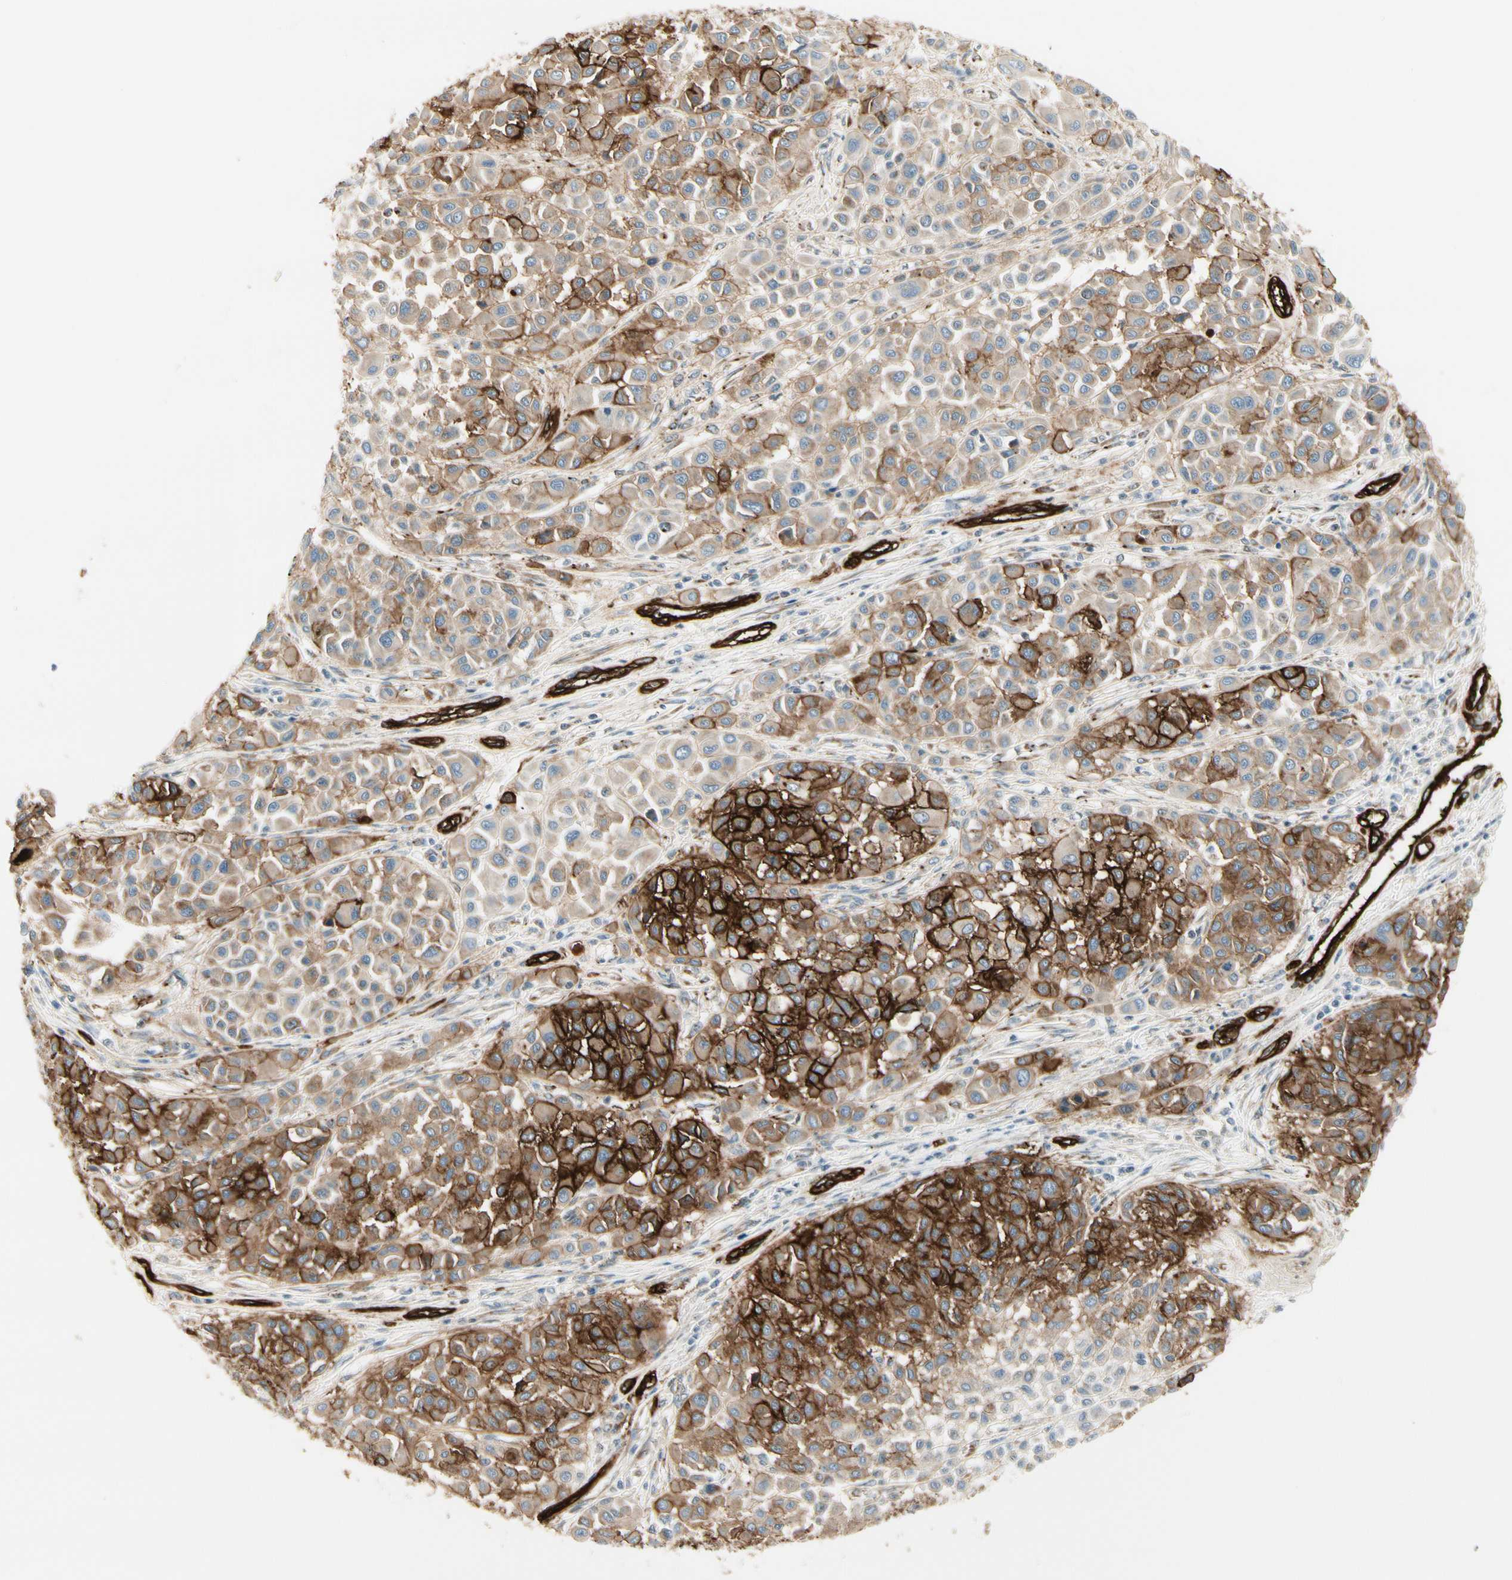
{"staining": {"intensity": "strong", "quantity": "25%-75%", "location": "cytoplasmic/membranous"}, "tissue": "melanoma", "cell_type": "Tumor cells", "image_type": "cancer", "snomed": [{"axis": "morphology", "description": "Malignant melanoma, Metastatic site"}, {"axis": "topography", "description": "Soft tissue"}], "caption": "About 25%-75% of tumor cells in human melanoma exhibit strong cytoplasmic/membranous protein positivity as visualized by brown immunohistochemical staining.", "gene": "MCAM", "patient": {"sex": "male", "age": 41}}